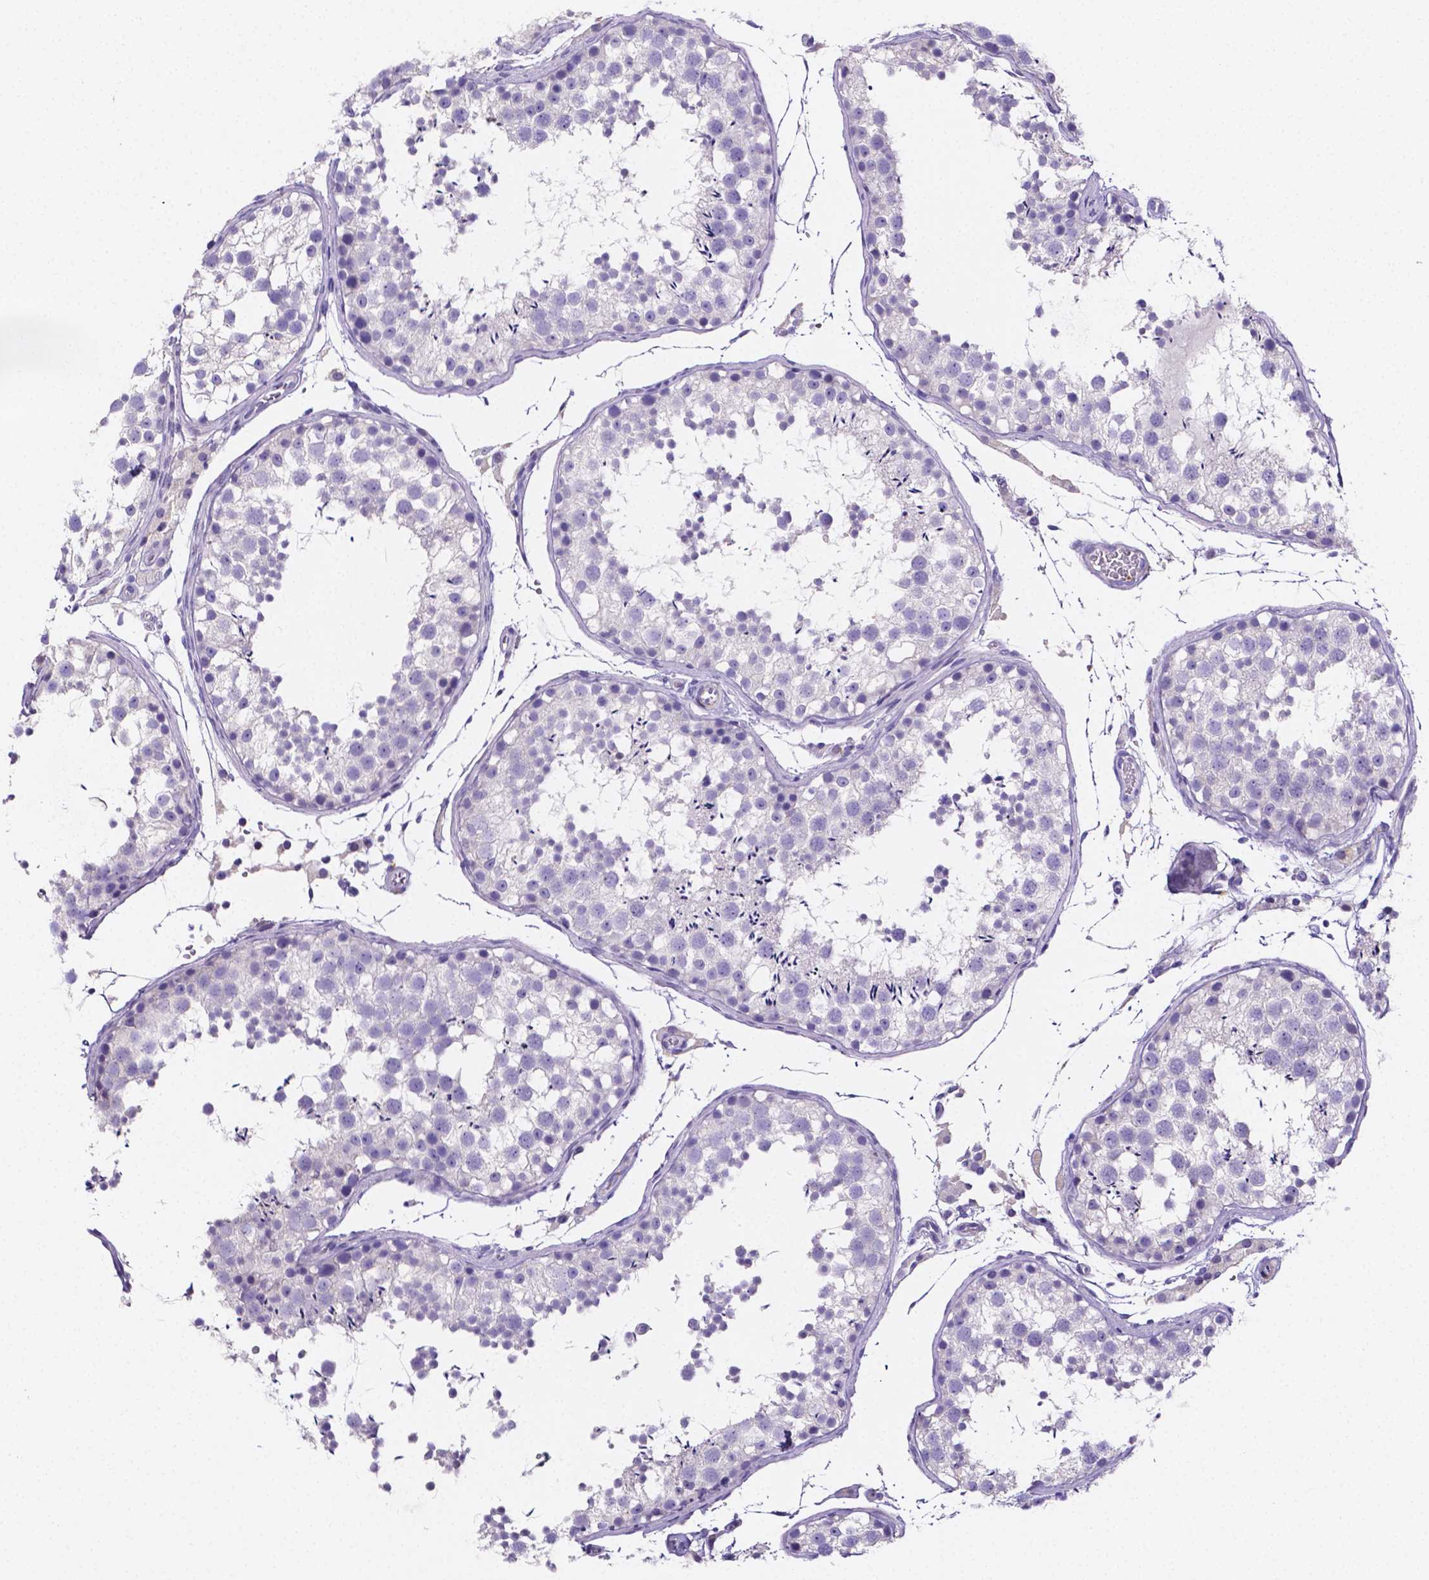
{"staining": {"intensity": "negative", "quantity": "none", "location": "none"}, "tissue": "testis", "cell_type": "Cells in seminiferous ducts", "image_type": "normal", "snomed": [{"axis": "morphology", "description": "Normal tissue, NOS"}, {"axis": "topography", "description": "Testis"}], "caption": "IHC of normal testis demonstrates no expression in cells in seminiferous ducts.", "gene": "NRGN", "patient": {"sex": "male", "age": 29}}